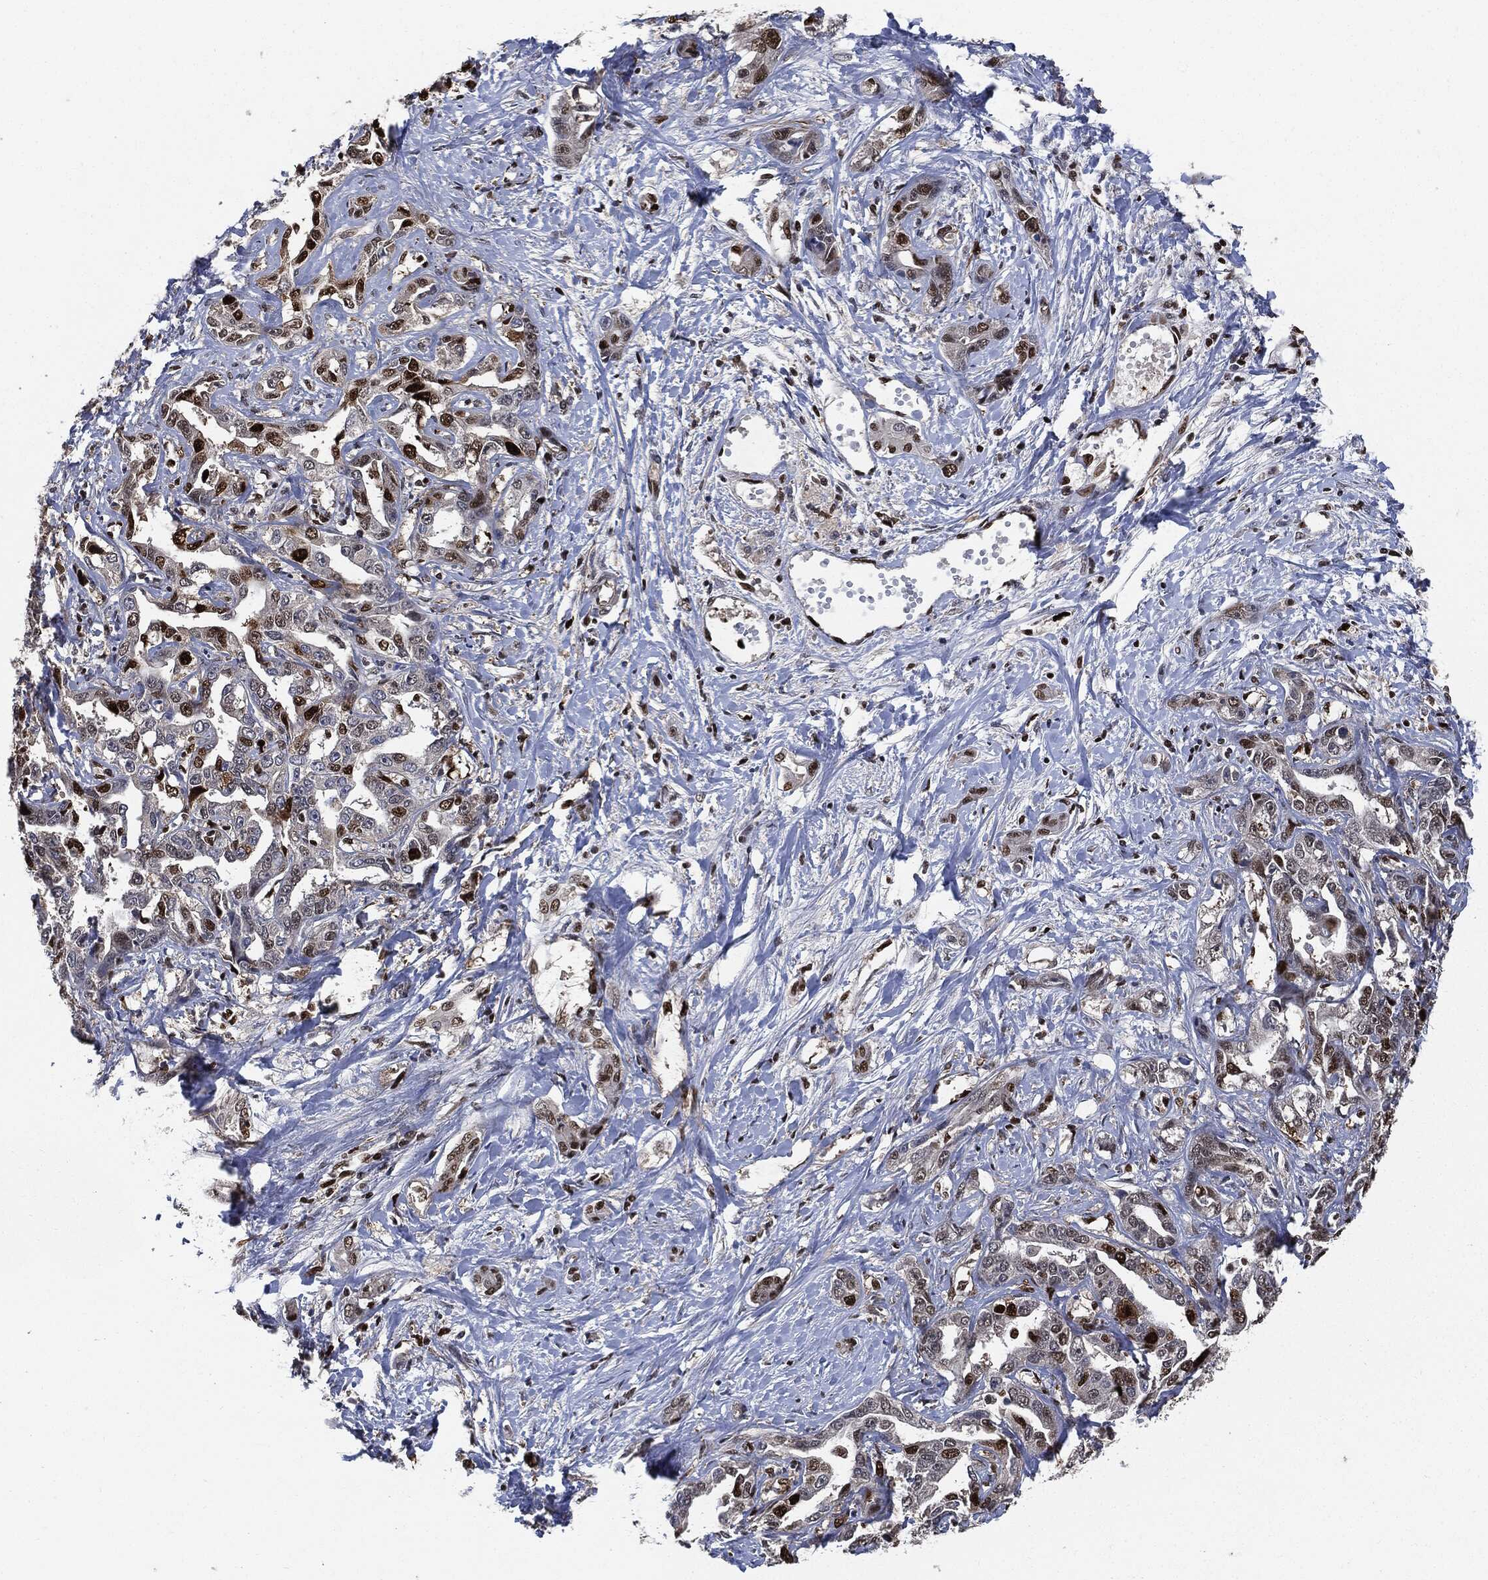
{"staining": {"intensity": "strong", "quantity": "<25%", "location": "nuclear"}, "tissue": "liver cancer", "cell_type": "Tumor cells", "image_type": "cancer", "snomed": [{"axis": "morphology", "description": "Cholangiocarcinoma"}, {"axis": "topography", "description": "Liver"}], "caption": "Immunohistochemical staining of human liver cancer (cholangiocarcinoma) reveals strong nuclear protein positivity in about <25% of tumor cells.", "gene": "PCNA", "patient": {"sex": "male", "age": 59}}